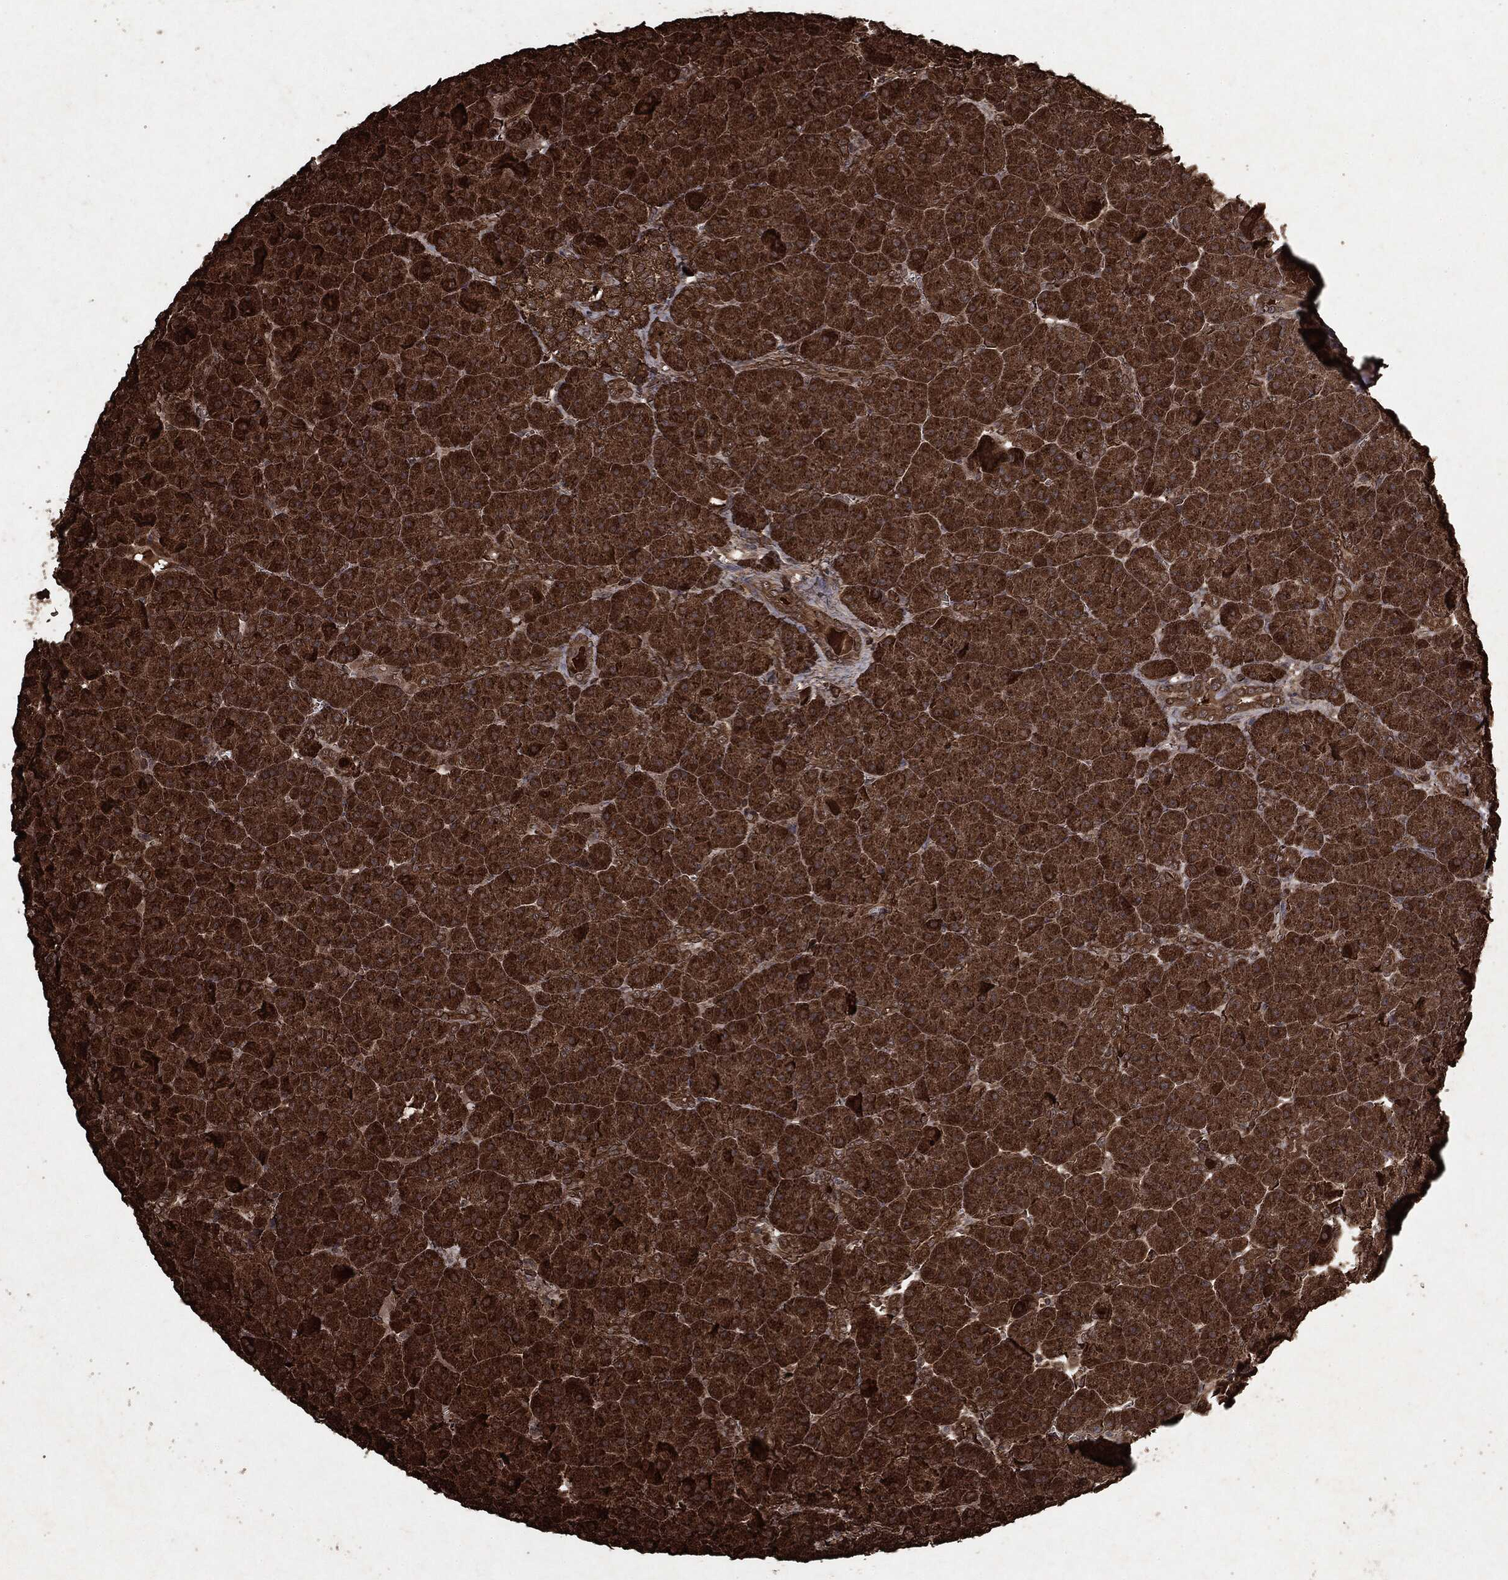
{"staining": {"intensity": "strong", "quantity": ">75%", "location": "cytoplasmic/membranous"}, "tissue": "pancreas", "cell_type": "Exocrine glandular cells", "image_type": "normal", "snomed": [{"axis": "morphology", "description": "Normal tissue, NOS"}, {"axis": "topography", "description": "Pancreas"}], "caption": "Immunohistochemical staining of unremarkable pancreas shows strong cytoplasmic/membranous protein staining in about >75% of exocrine glandular cells. The protein of interest is shown in brown color, while the nuclei are stained blue.", "gene": "ARAF", "patient": {"sex": "male", "age": 61}}